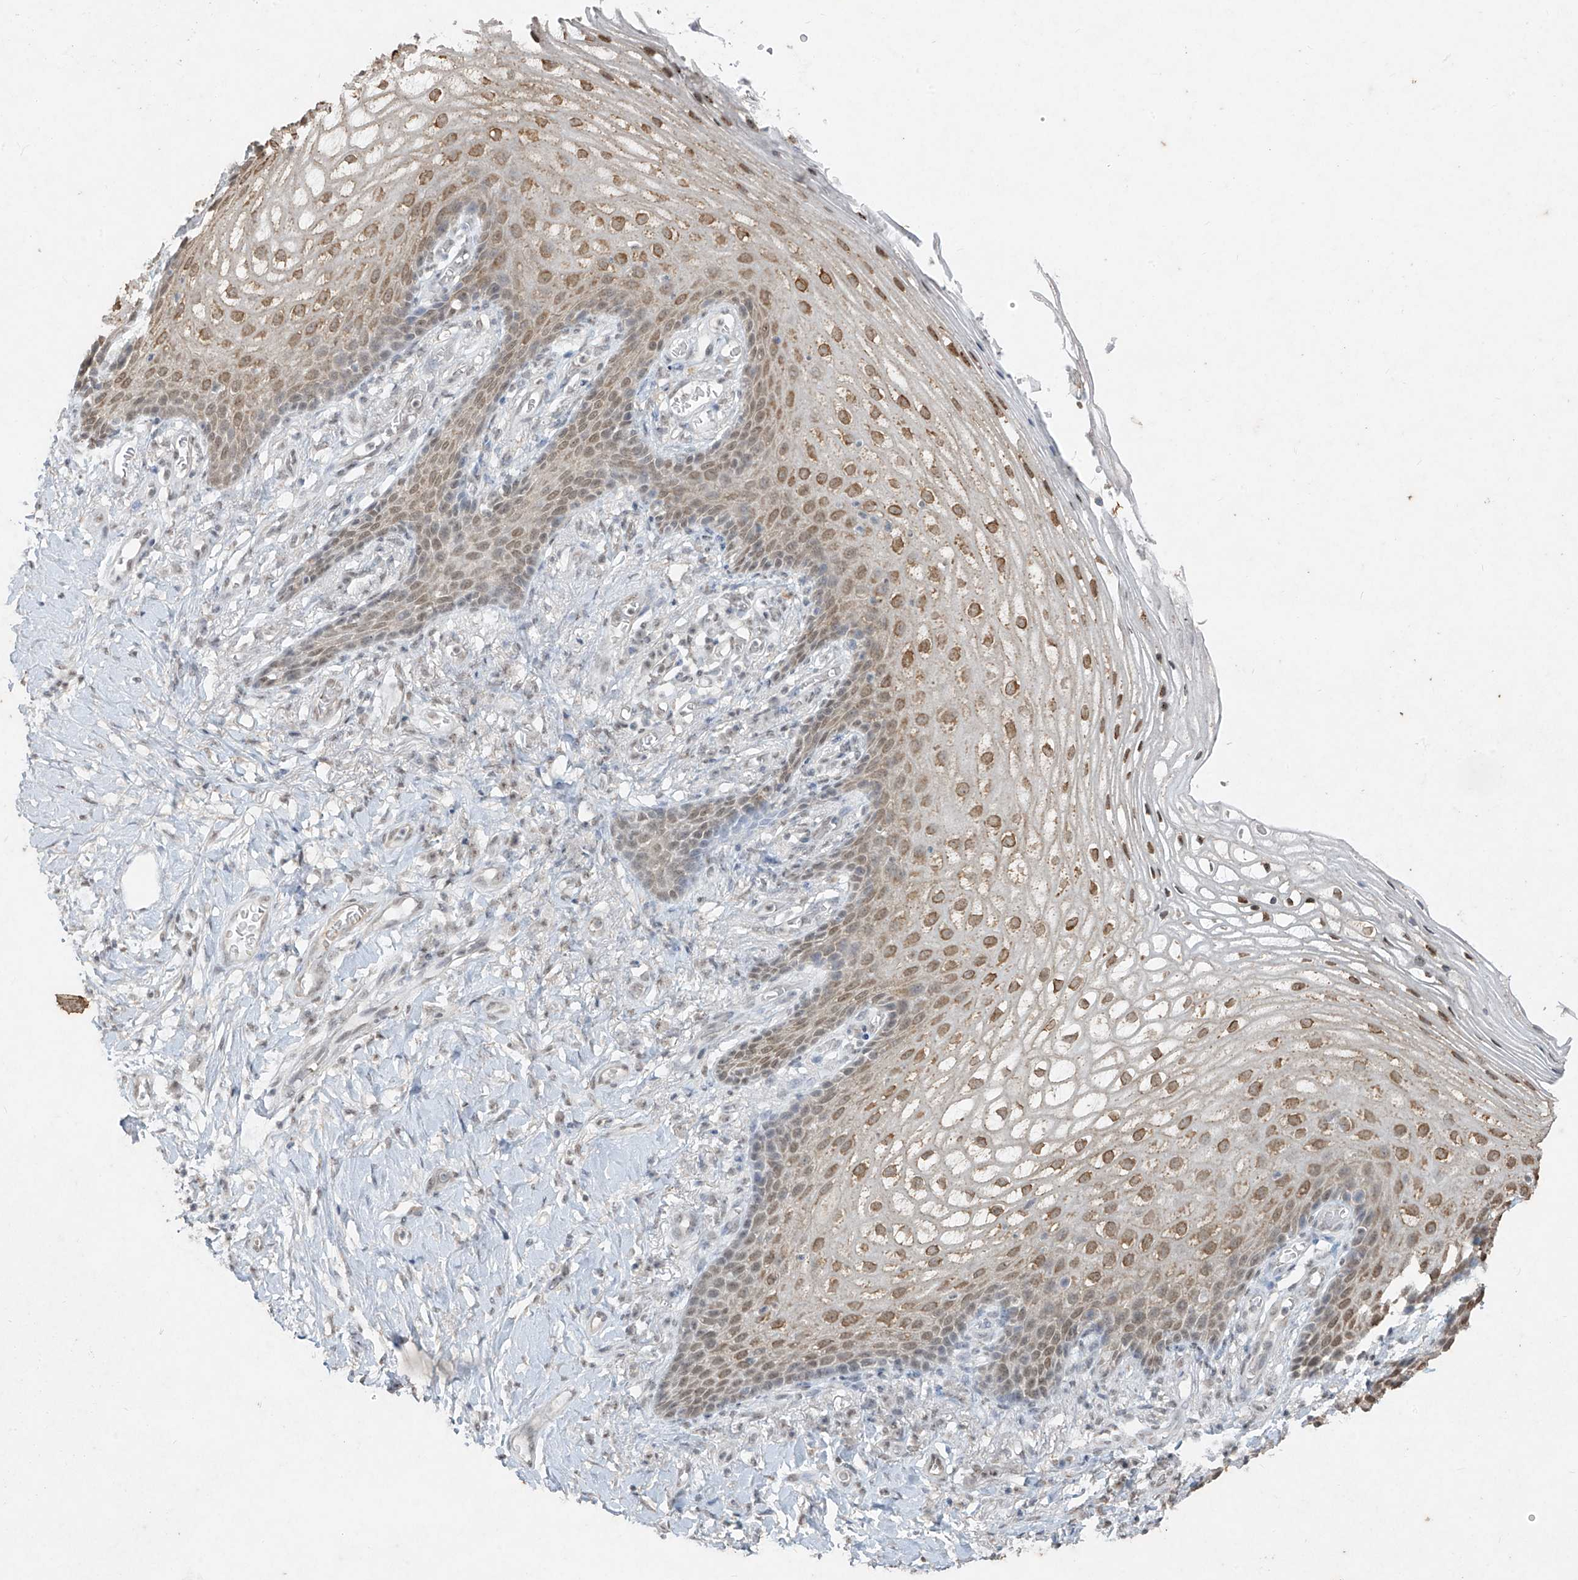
{"staining": {"intensity": "moderate", "quantity": "25%-75%", "location": "cytoplasmic/membranous"}, "tissue": "vagina", "cell_type": "Squamous epithelial cells", "image_type": "normal", "snomed": [{"axis": "morphology", "description": "Normal tissue, NOS"}, {"axis": "topography", "description": "Vagina"}], "caption": "An image showing moderate cytoplasmic/membranous expression in approximately 25%-75% of squamous epithelial cells in benign vagina, as visualized by brown immunohistochemical staining.", "gene": "TFEC", "patient": {"sex": "female", "age": 60}}